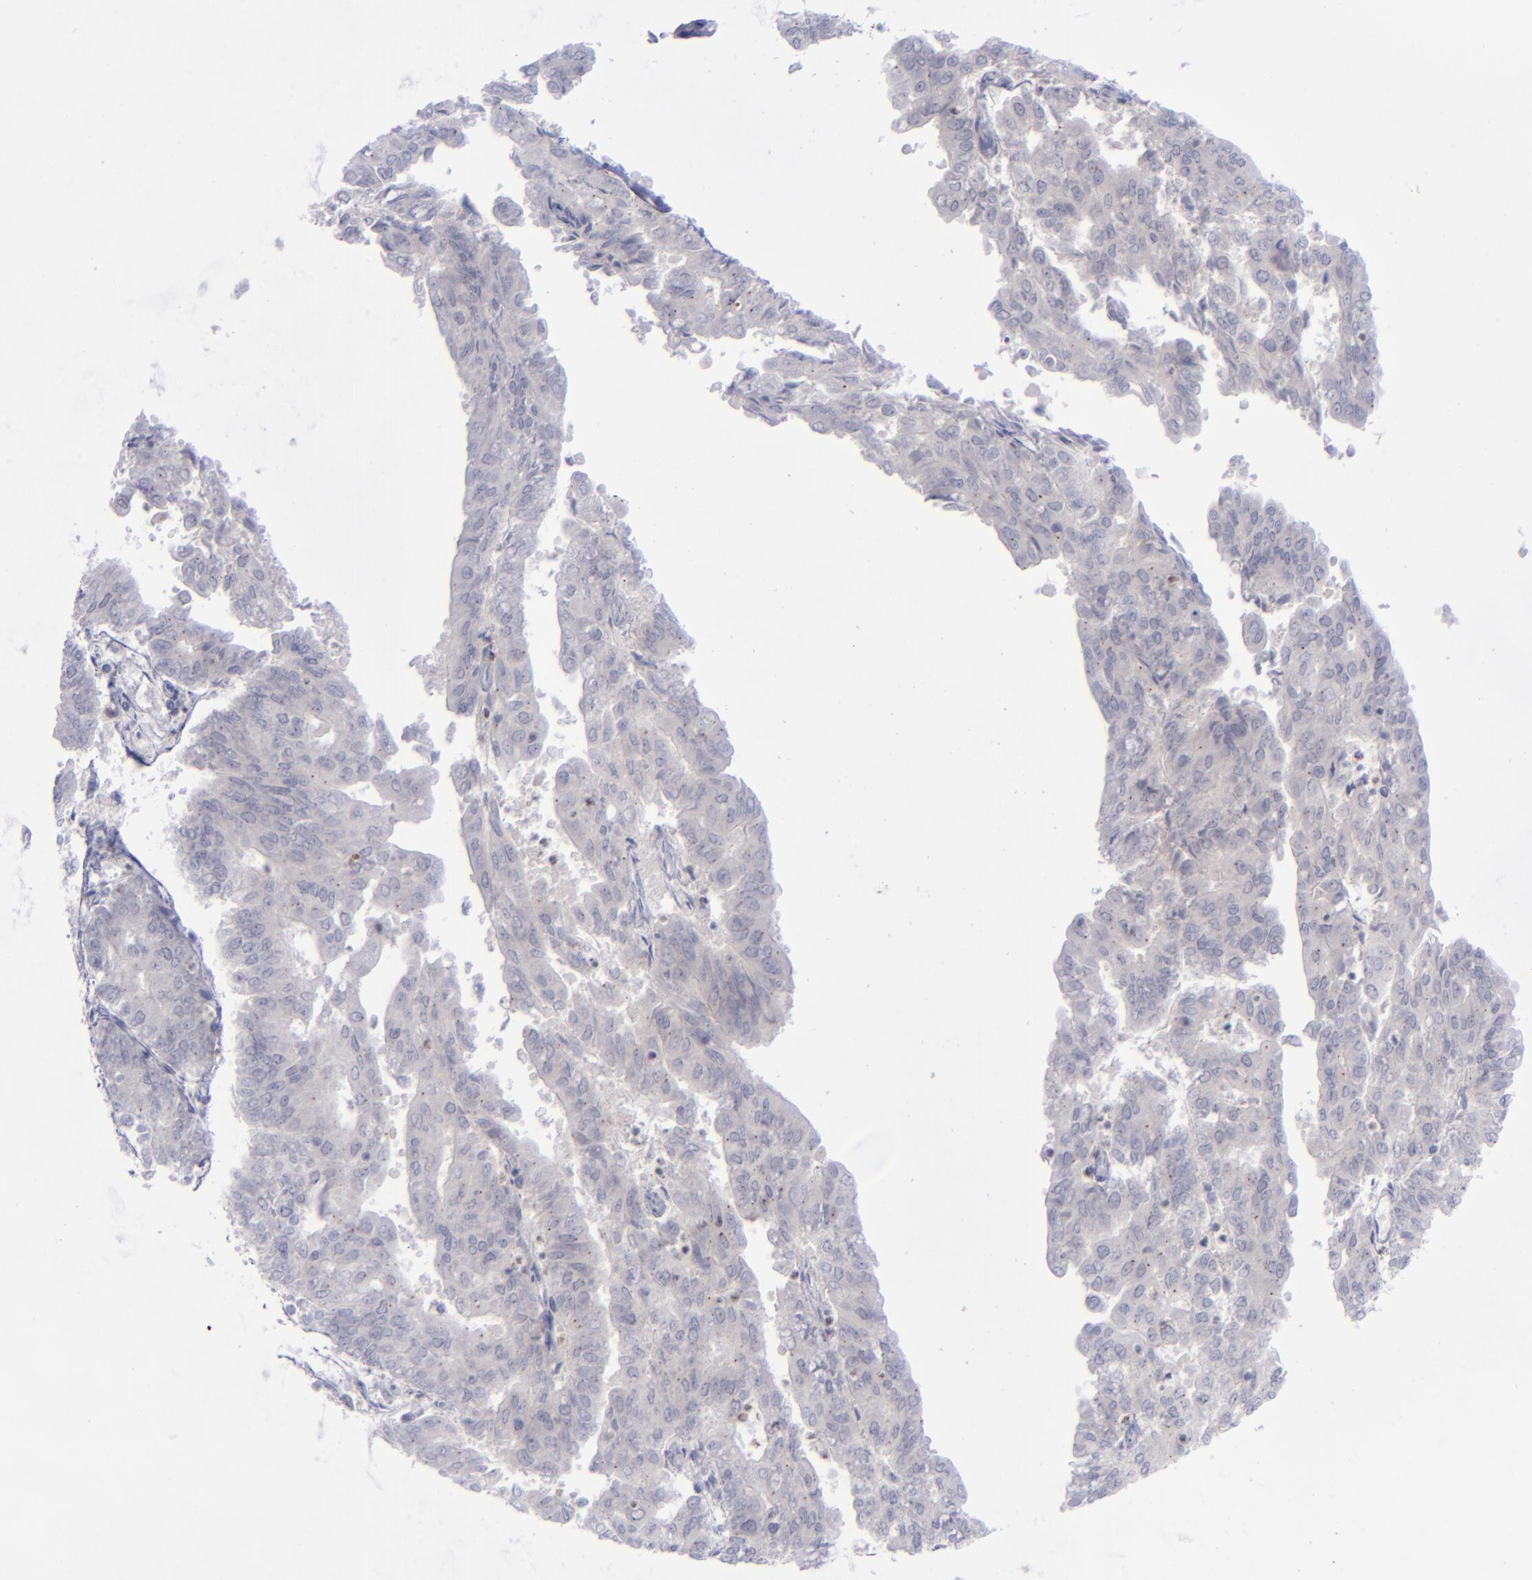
{"staining": {"intensity": "weak", "quantity": "<25%", "location": "cytoplasmic/membranous"}, "tissue": "endometrial cancer", "cell_type": "Tumor cells", "image_type": "cancer", "snomed": [{"axis": "morphology", "description": "Adenocarcinoma, NOS"}, {"axis": "topography", "description": "Endometrium"}], "caption": "Immunohistochemical staining of human endometrial adenocarcinoma shows no significant positivity in tumor cells.", "gene": "AURKA", "patient": {"sex": "female", "age": 79}}